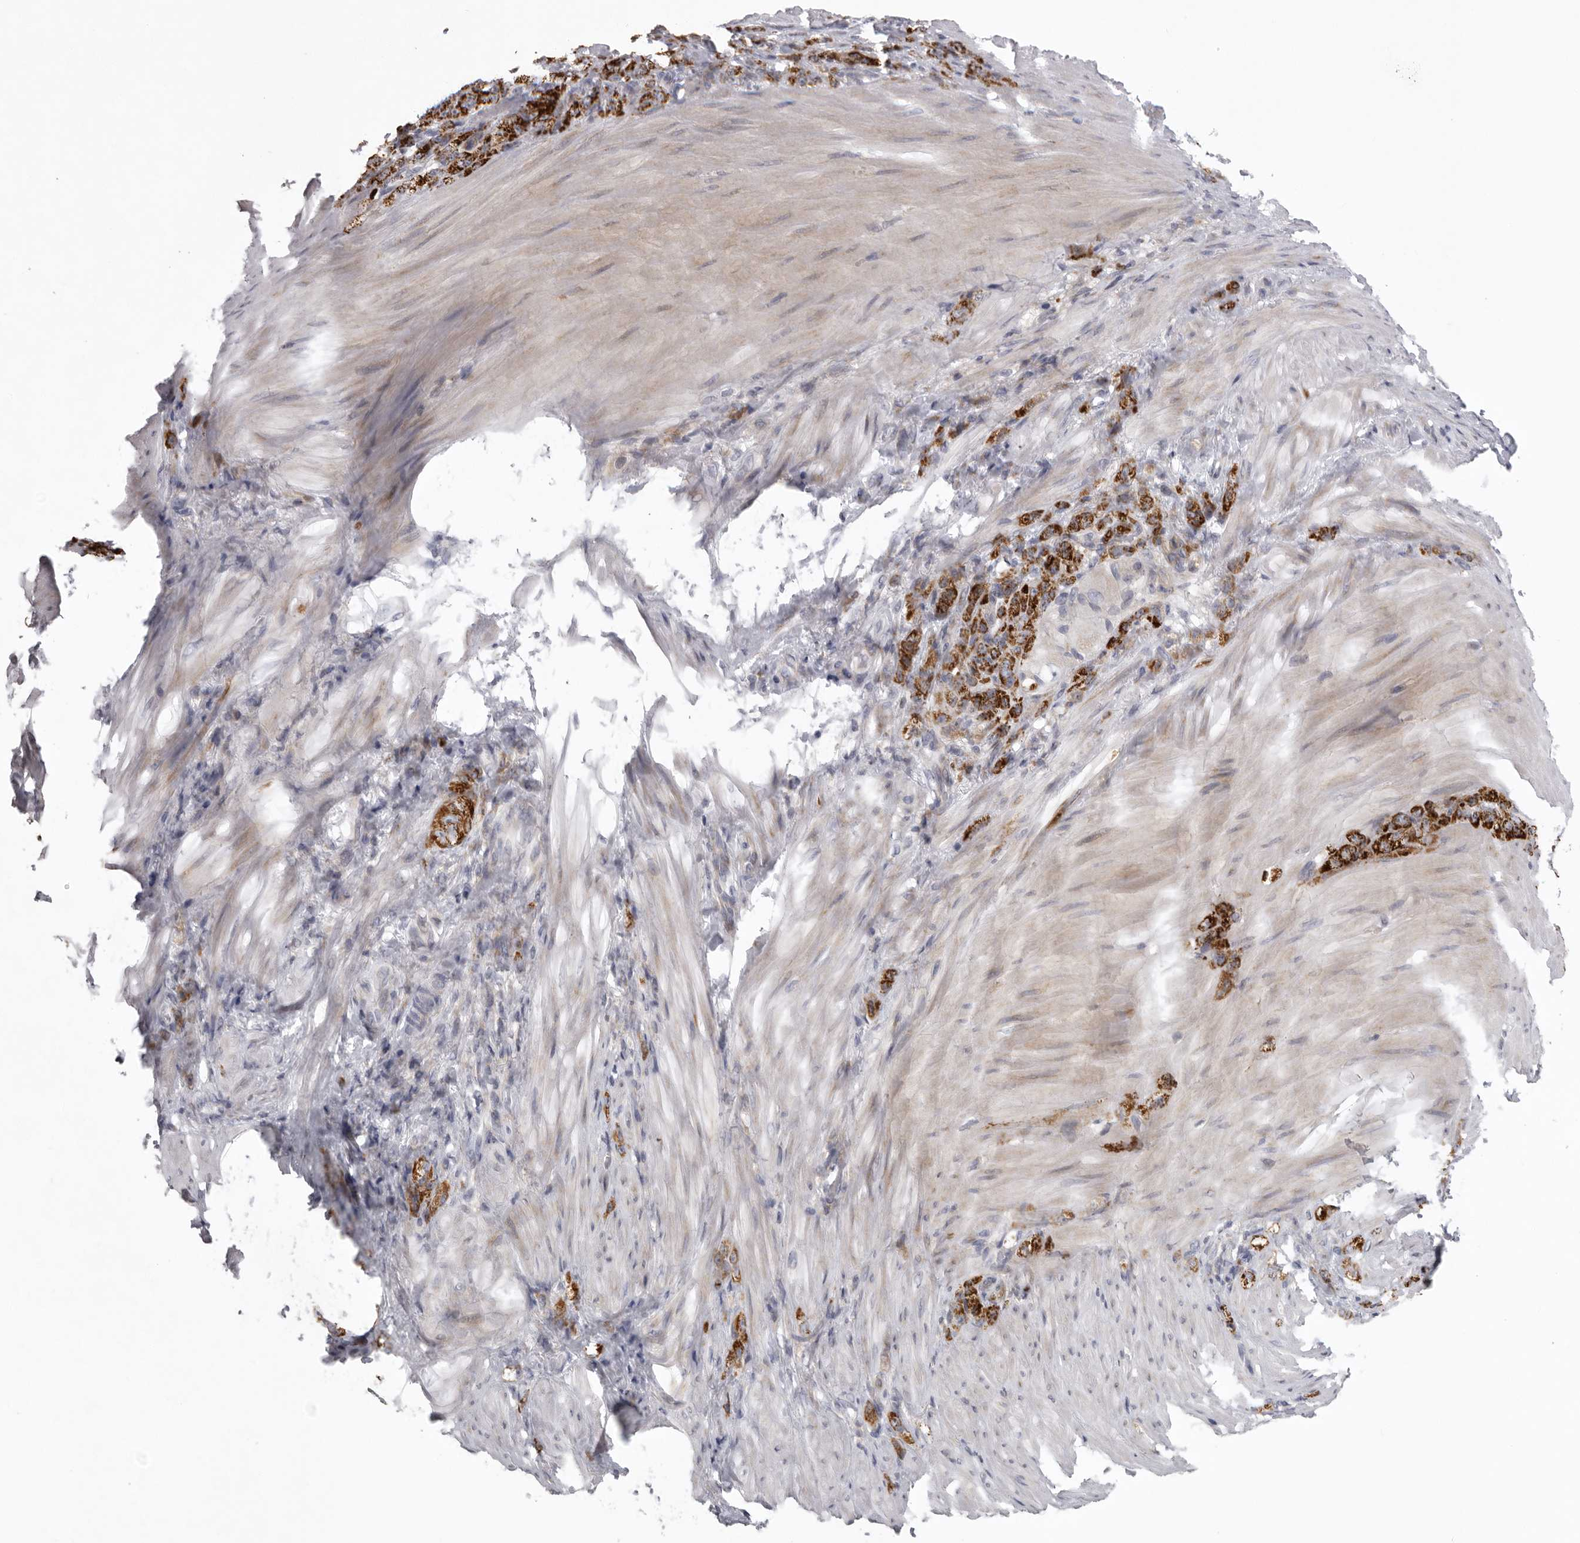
{"staining": {"intensity": "strong", "quantity": ">75%", "location": "cytoplasmic/membranous"}, "tissue": "stomach cancer", "cell_type": "Tumor cells", "image_type": "cancer", "snomed": [{"axis": "morphology", "description": "Normal tissue, NOS"}, {"axis": "morphology", "description": "Adenocarcinoma, NOS"}, {"axis": "topography", "description": "Stomach"}], "caption": "Immunohistochemistry (IHC) of stomach adenocarcinoma reveals high levels of strong cytoplasmic/membranous positivity in approximately >75% of tumor cells.", "gene": "USP24", "patient": {"sex": "male", "age": 82}}